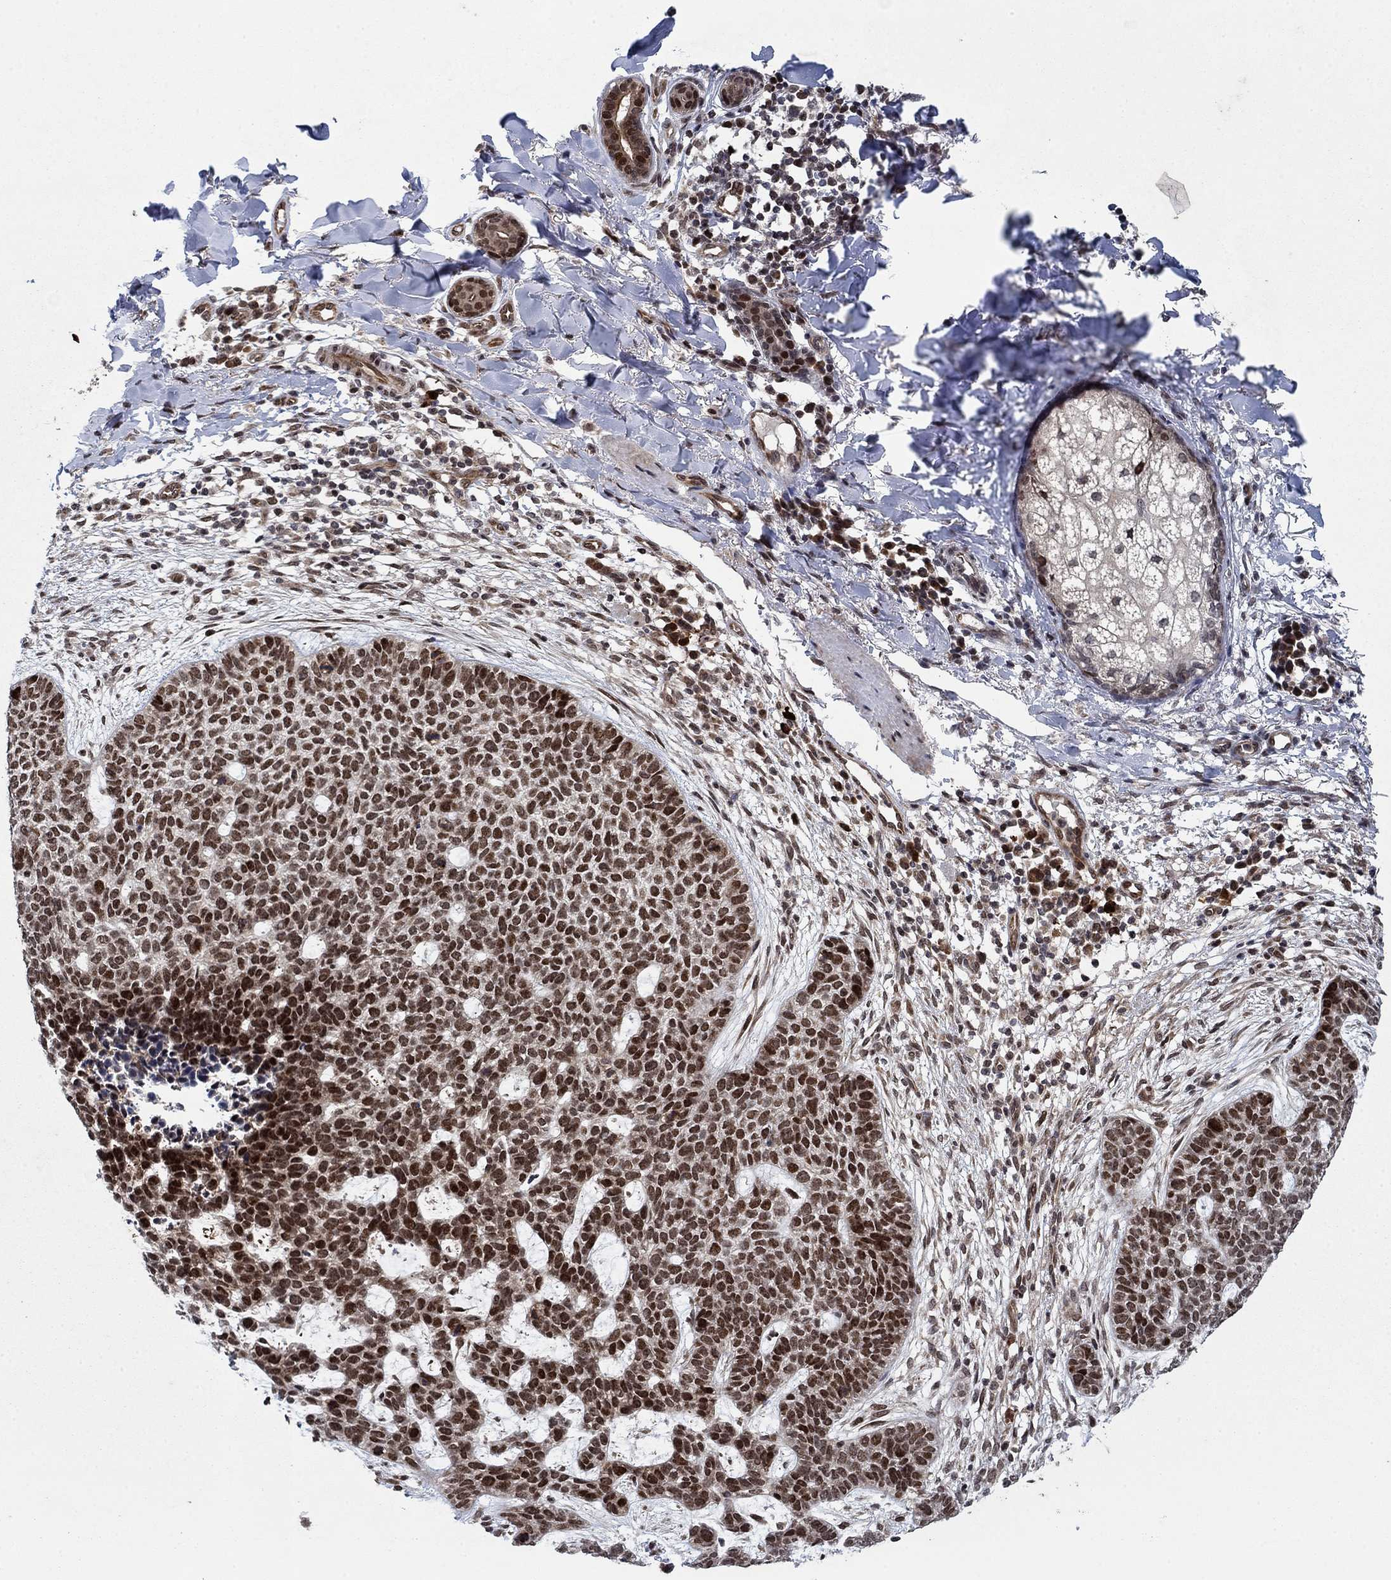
{"staining": {"intensity": "strong", "quantity": ">75%", "location": "nuclear"}, "tissue": "skin cancer", "cell_type": "Tumor cells", "image_type": "cancer", "snomed": [{"axis": "morphology", "description": "Squamous cell carcinoma, NOS"}, {"axis": "topography", "description": "Skin"}], "caption": "This is an image of immunohistochemistry staining of squamous cell carcinoma (skin), which shows strong positivity in the nuclear of tumor cells.", "gene": "PRICKLE4", "patient": {"sex": "male", "age": 88}}